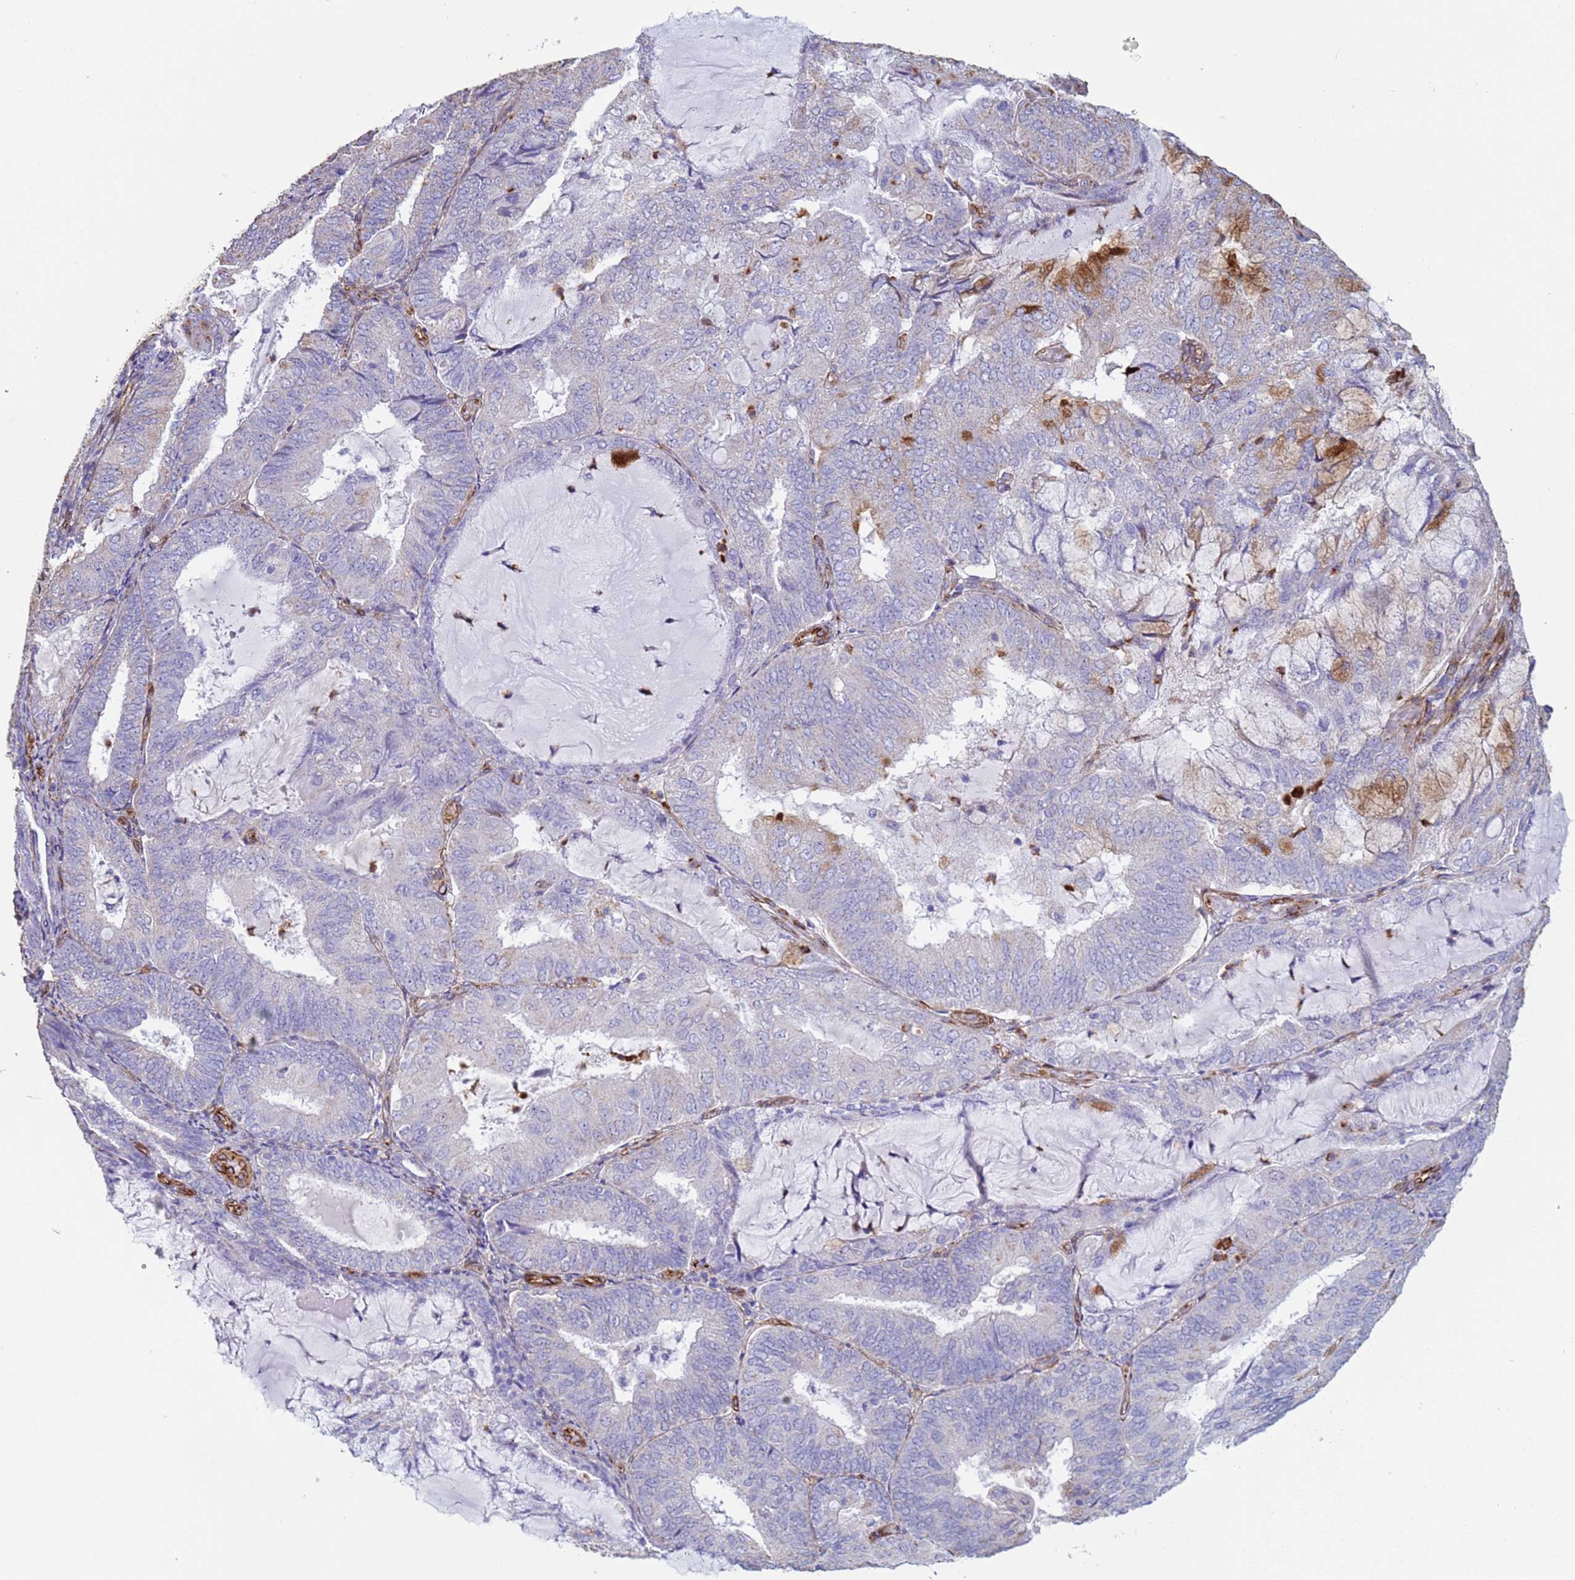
{"staining": {"intensity": "moderate", "quantity": "<25%", "location": "cytoplasmic/membranous"}, "tissue": "endometrial cancer", "cell_type": "Tumor cells", "image_type": "cancer", "snomed": [{"axis": "morphology", "description": "Adenocarcinoma, NOS"}, {"axis": "topography", "description": "Endometrium"}], "caption": "Endometrial cancer stained with DAB immunohistochemistry displays low levels of moderate cytoplasmic/membranous expression in about <25% of tumor cells. The protein of interest is shown in brown color, while the nuclei are stained blue.", "gene": "GASK1A", "patient": {"sex": "female", "age": 81}}